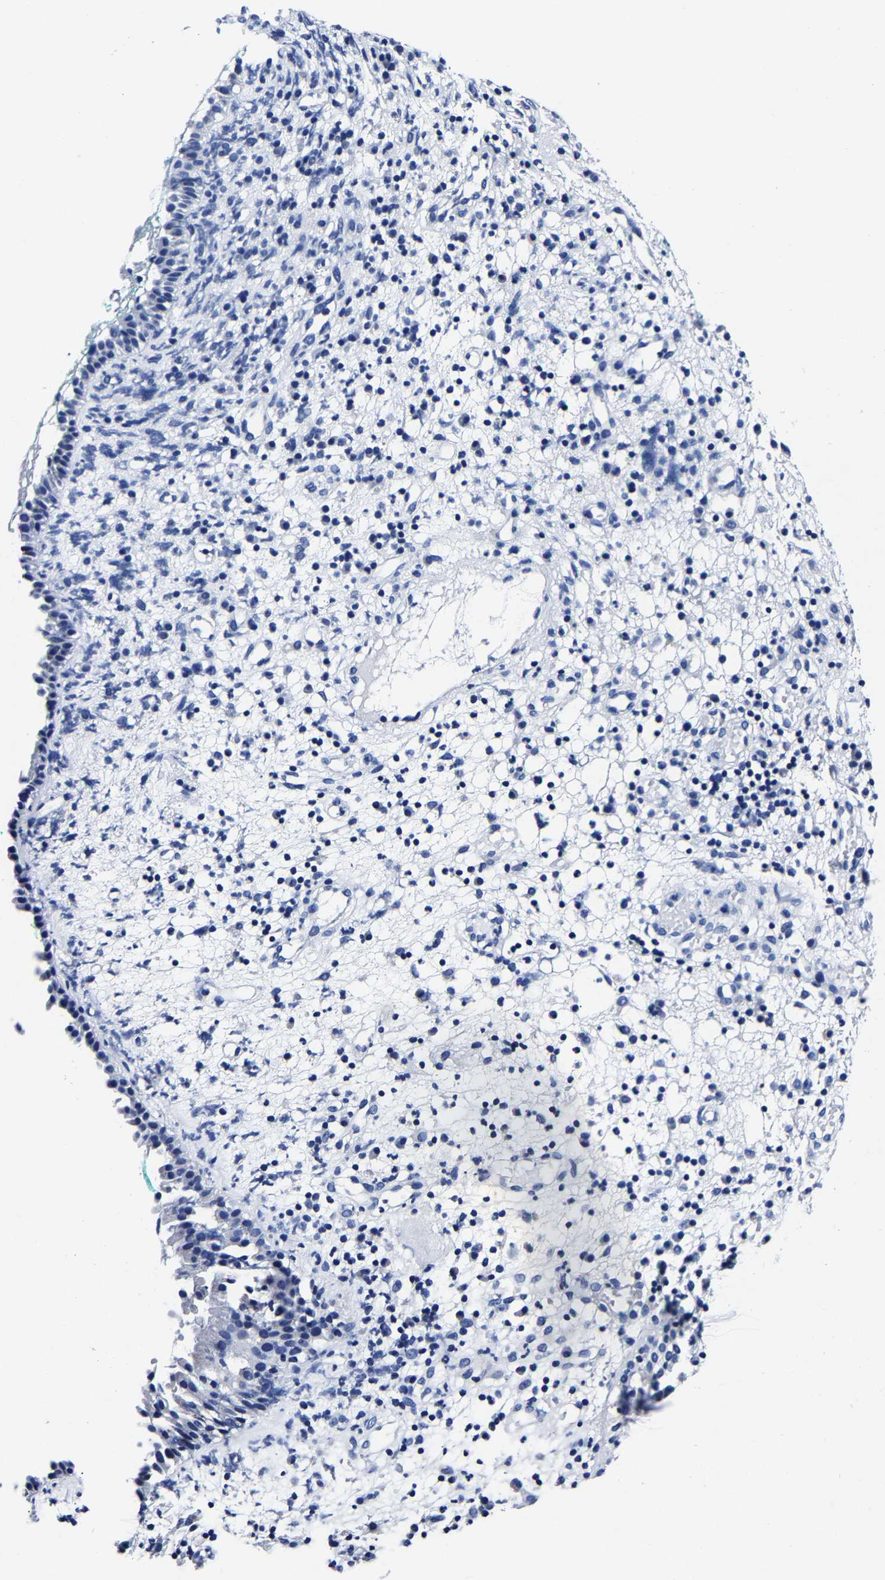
{"staining": {"intensity": "negative", "quantity": "none", "location": "none"}, "tissue": "nasopharynx", "cell_type": "Respiratory epithelial cells", "image_type": "normal", "snomed": [{"axis": "morphology", "description": "Normal tissue, NOS"}, {"axis": "morphology", "description": "Basal cell carcinoma"}, {"axis": "topography", "description": "Cartilage tissue"}, {"axis": "topography", "description": "Nasopharynx"}, {"axis": "topography", "description": "Oral tissue"}], "caption": "This photomicrograph is of unremarkable nasopharynx stained with immunohistochemistry (IHC) to label a protein in brown with the nuclei are counter-stained blue. There is no positivity in respiratory epithelial cells. (DAB (3,3'-diaminobenzidine) IHC, high magnification).", "gene": "CPA2", "patient": {"sex": "female", "age": 77}}